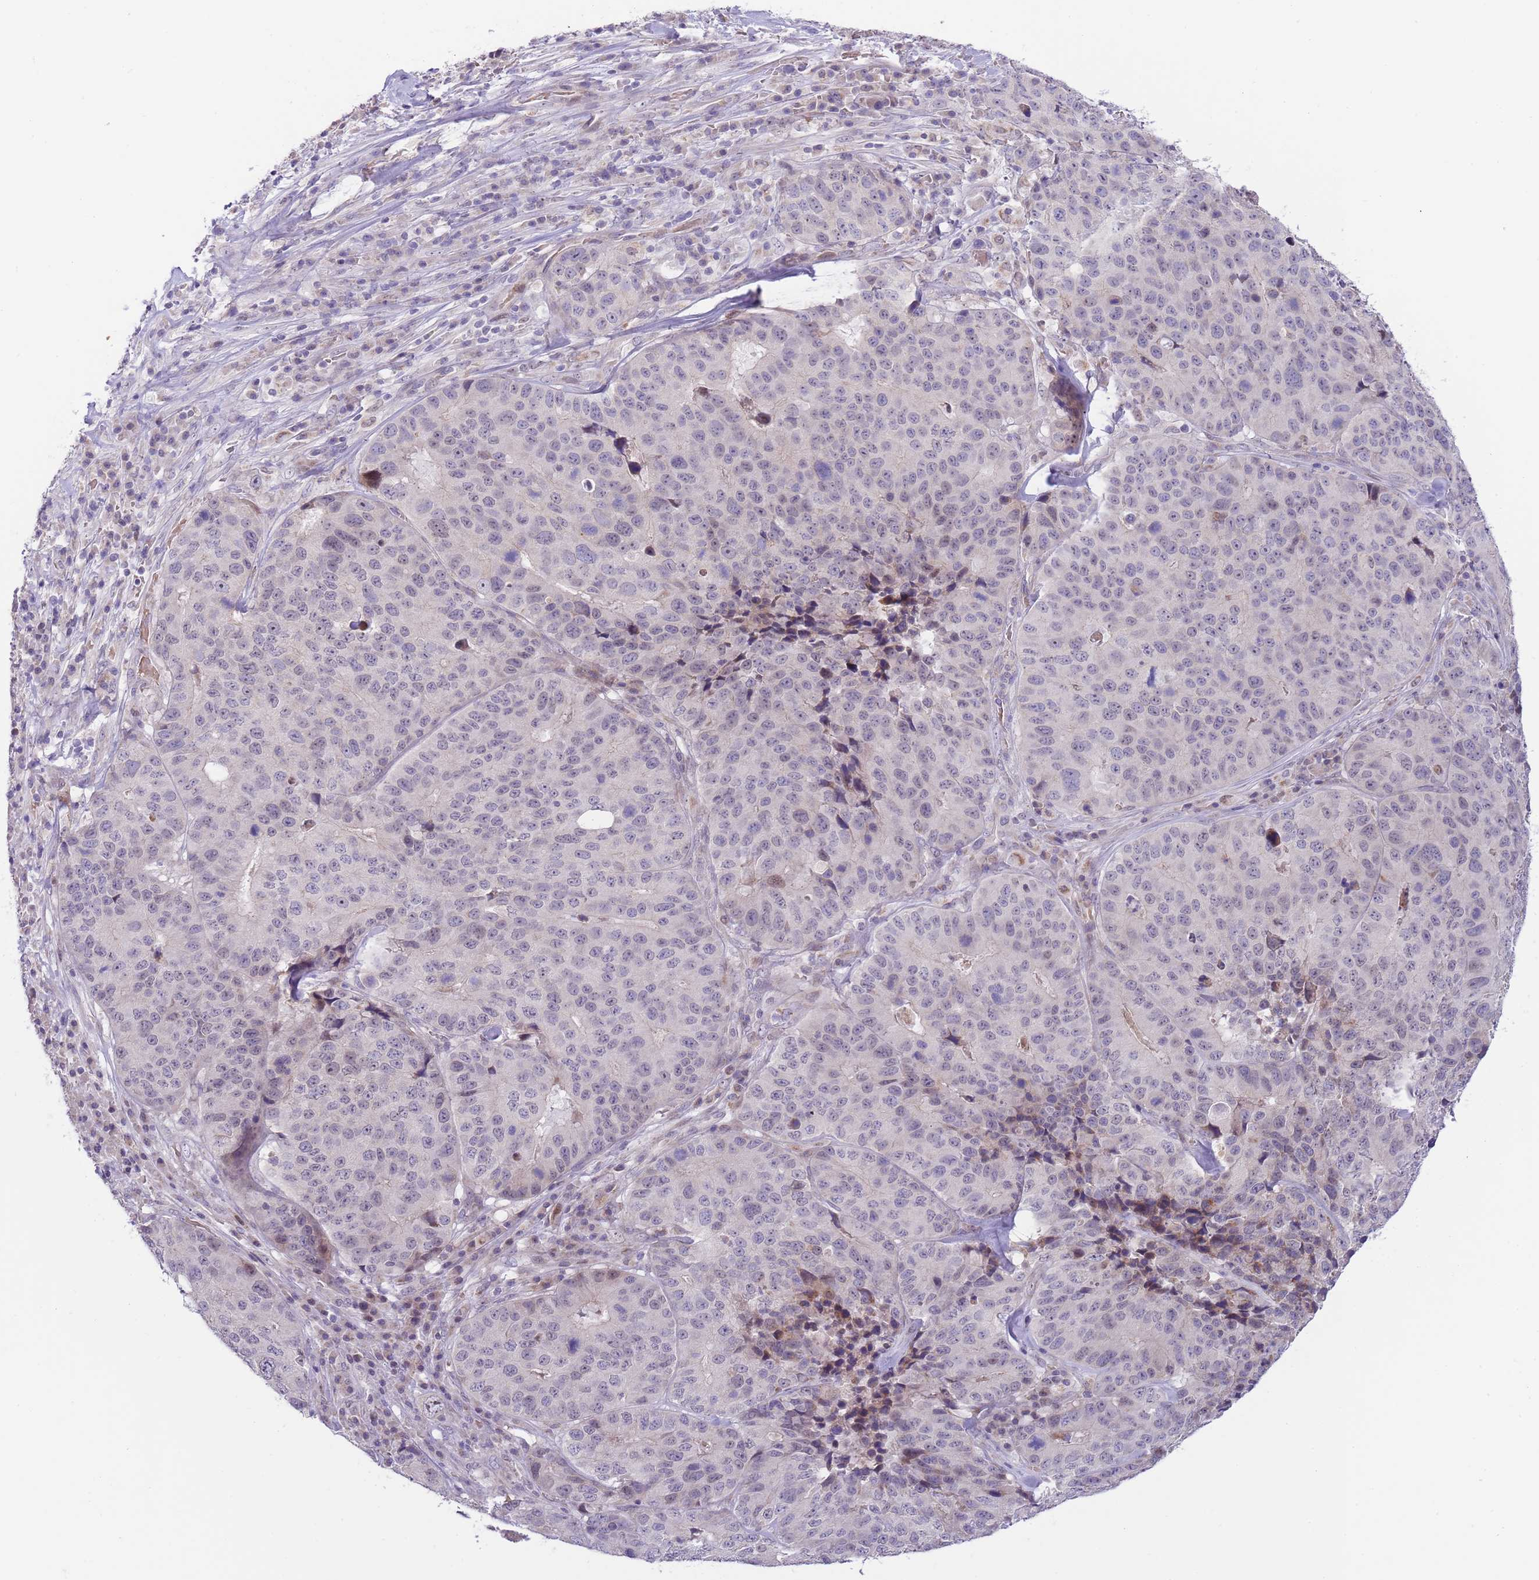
{"staining": {"intensity": "negative", "quantity": "none", "location": "none"}, "tissue": "stomach cancer", "cell_type": "Tumor cells", "image_type": "cancer", "snomed": [{"axis": "morphology", "description": "Adenocarcinoma, NOS"}, {"axis": "topography", "description": "Stomach"}], "caption": "Immunohistochemistry of human stomach cancer displays no positivity in tumor cells.", "gene": "AP1S2", "patient": {"sex": "male", "age": 71}}